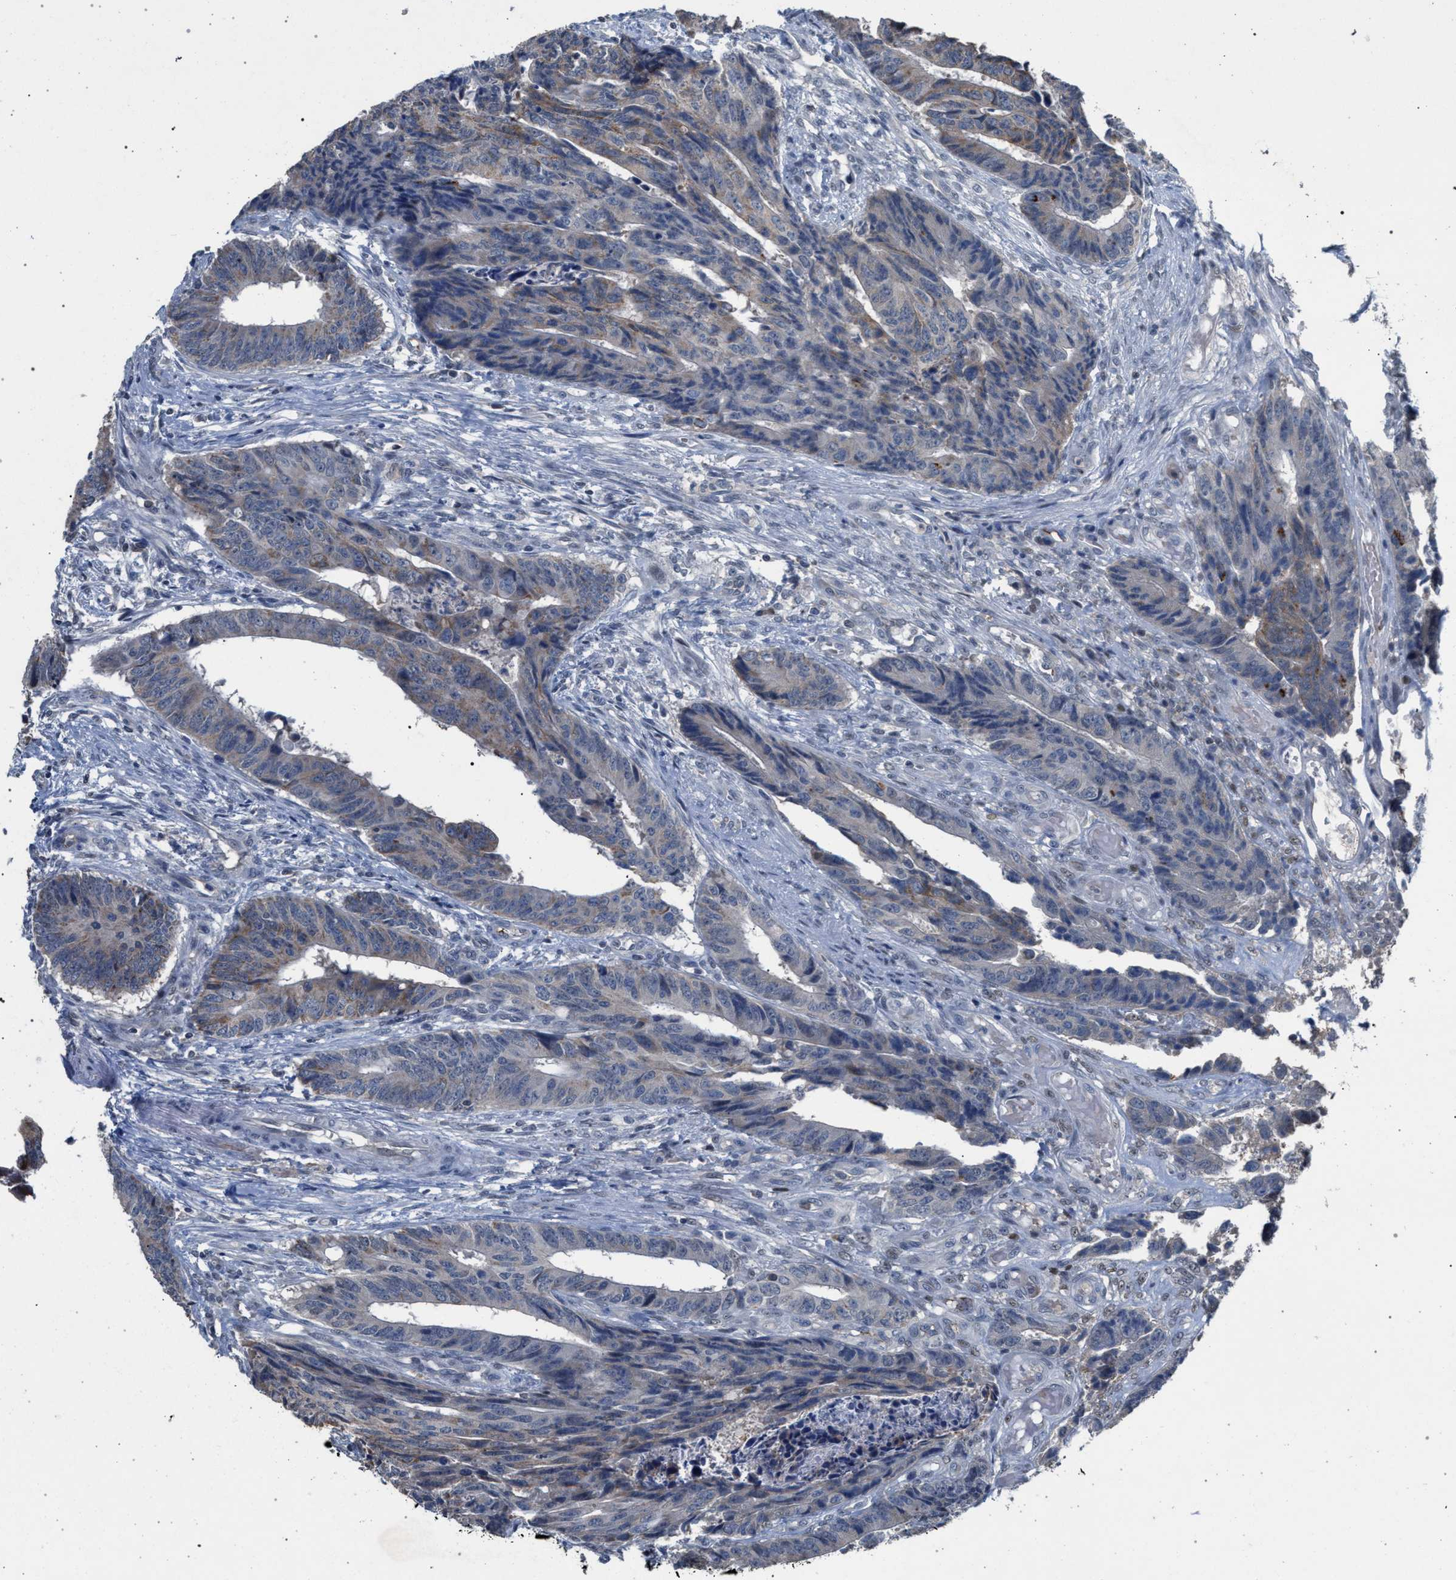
{"staining": {"intensity": "weak", "quantity": "25%-75%", "location": "cytoplasmic/membranous"}, "tissue": "colorectal cancer", "cell_type": "Tumor cells", "image_type": "cancer", "snomed": [{"axis": "morphology", "description": "Adenocarcinoma, NOS"}, {"axis": "topography", "description": "Rectum"}], "caption": "The immunohistochemical stain shows weak cytoplasmic/membranous staining in tumor cells of adenocarcinoma (colorectal) tissue.", "gene": "TECPR1", "patient": {"sex": "male", "age": 84}}